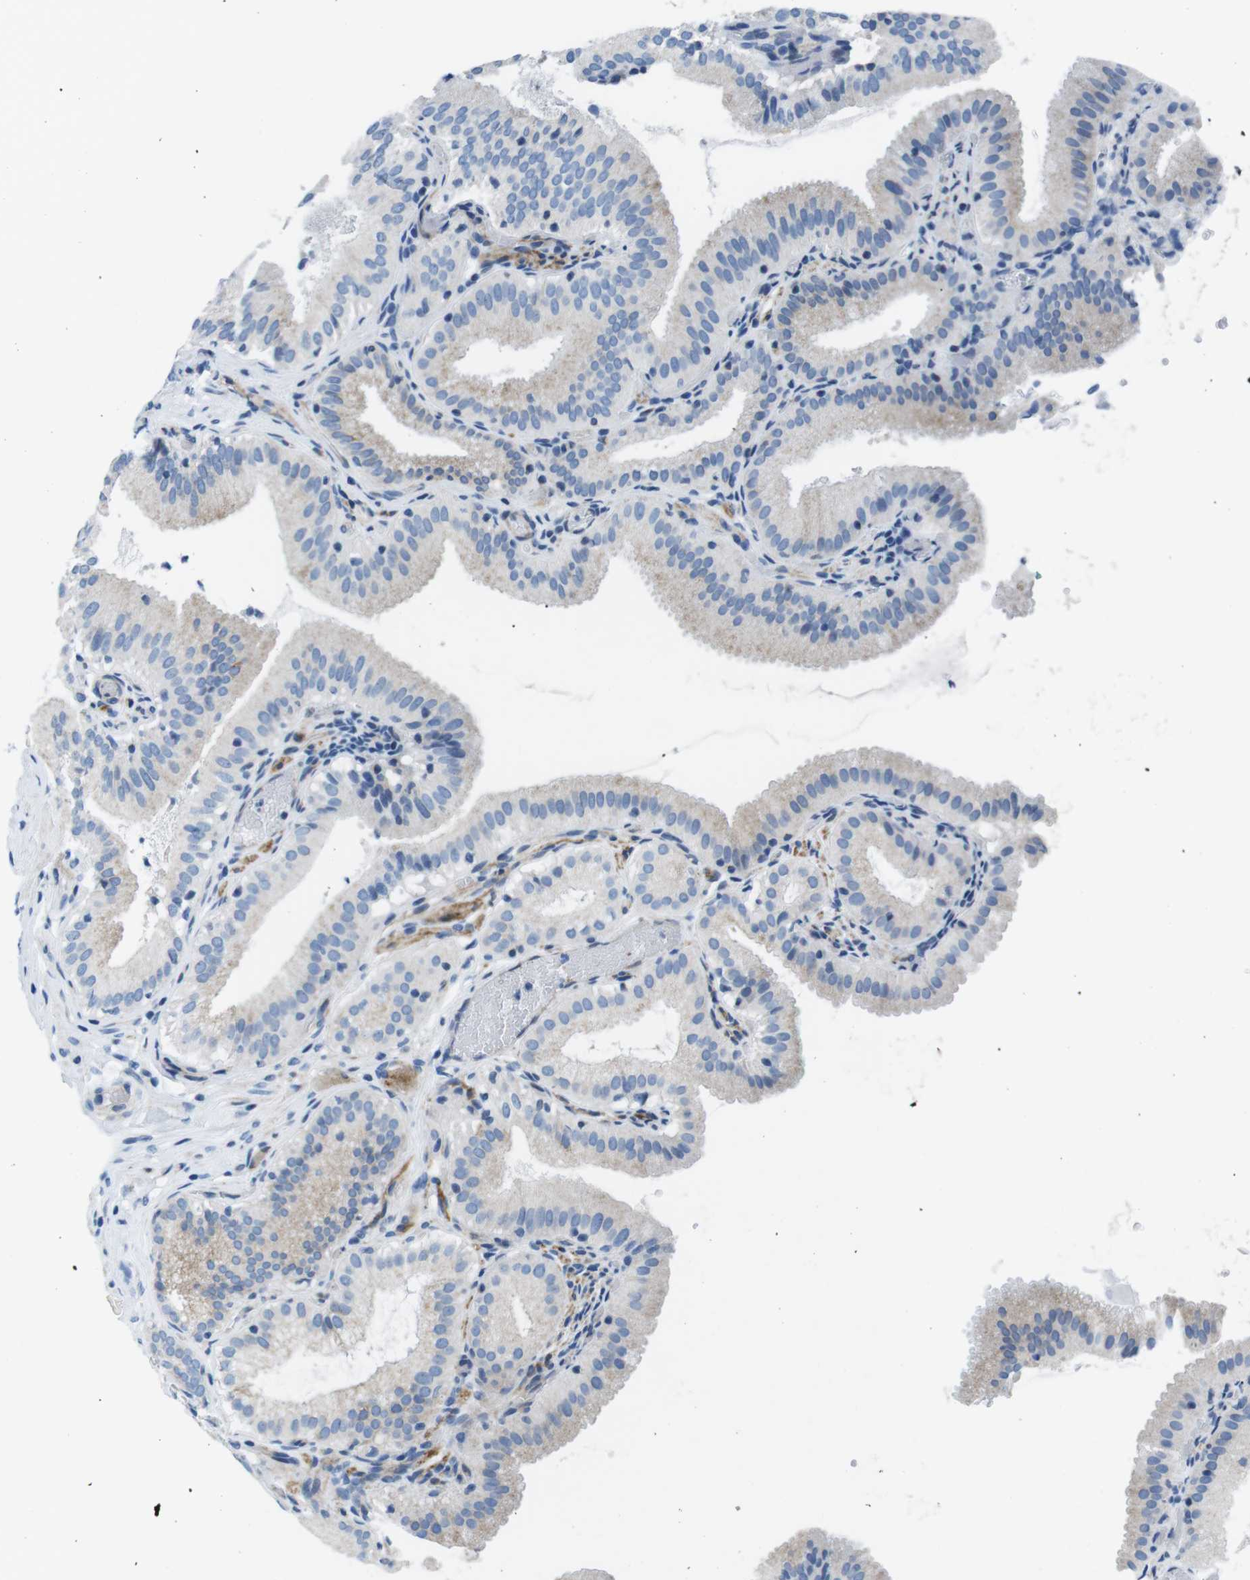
{"staining": {"intensity": "negative", "quantity": "none", "location": "none"}, "tissue": "gallbladder", "cell_type": "Glandular cells", "image_type": "normal", "snomed": [{"axis": "morphology", "description": "Normal tissue, NOS"}, {"axis": "topography", "description": "Gallbladder"}], "caption": "DAB (3,3'-diaminobenzidine) immunohistochemical staining of unremarkable human gallbladder shows no significant staining in glandular cells.", "gene": "MUC2", "patient": {"sex": "male", "age": 54}}